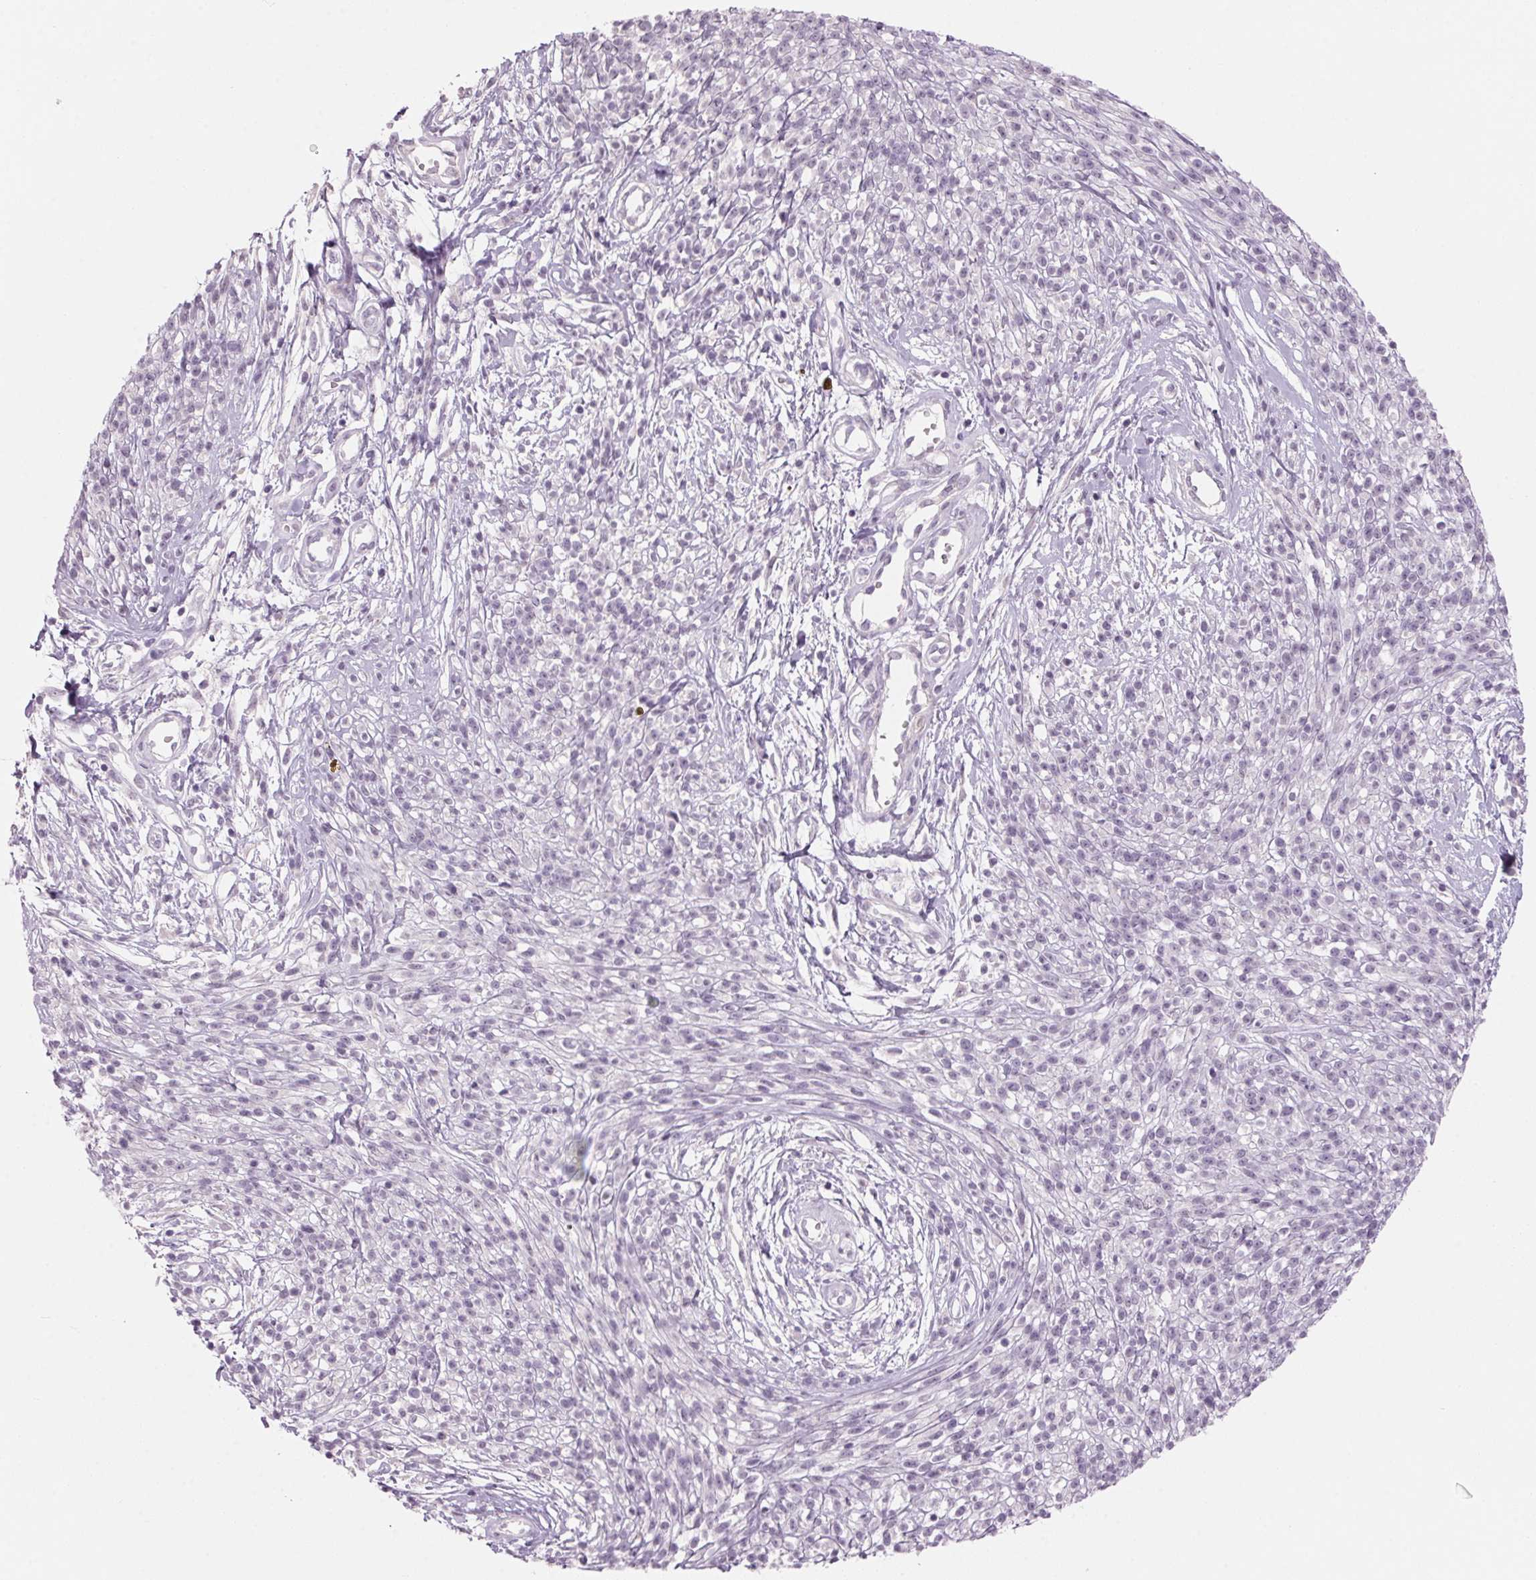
{"staining": {"intensity": "negative", "quantity": "none", "location": "none"}, "tissue": "melanoma", "cell_type": "Tumor cells", "image_type": "cancer", "snomed": [{"axis": "morphology", "description": "Malignant melanoma, NOS"}, {"axis": "topography", "description": "Skin"}, {"axis": "topography", "description": "Skin of trunk"}], "caption": "There is no significant positivity in tumor cells of malignant melanoma. (Stains: DAB immunohistochemistry (IHC) with hematoxylin counter stain, Microscopy: brightfield microscopy at high magnification).", "gene": "ADAM20", "patient": {"sex": "male", "age": 74}}